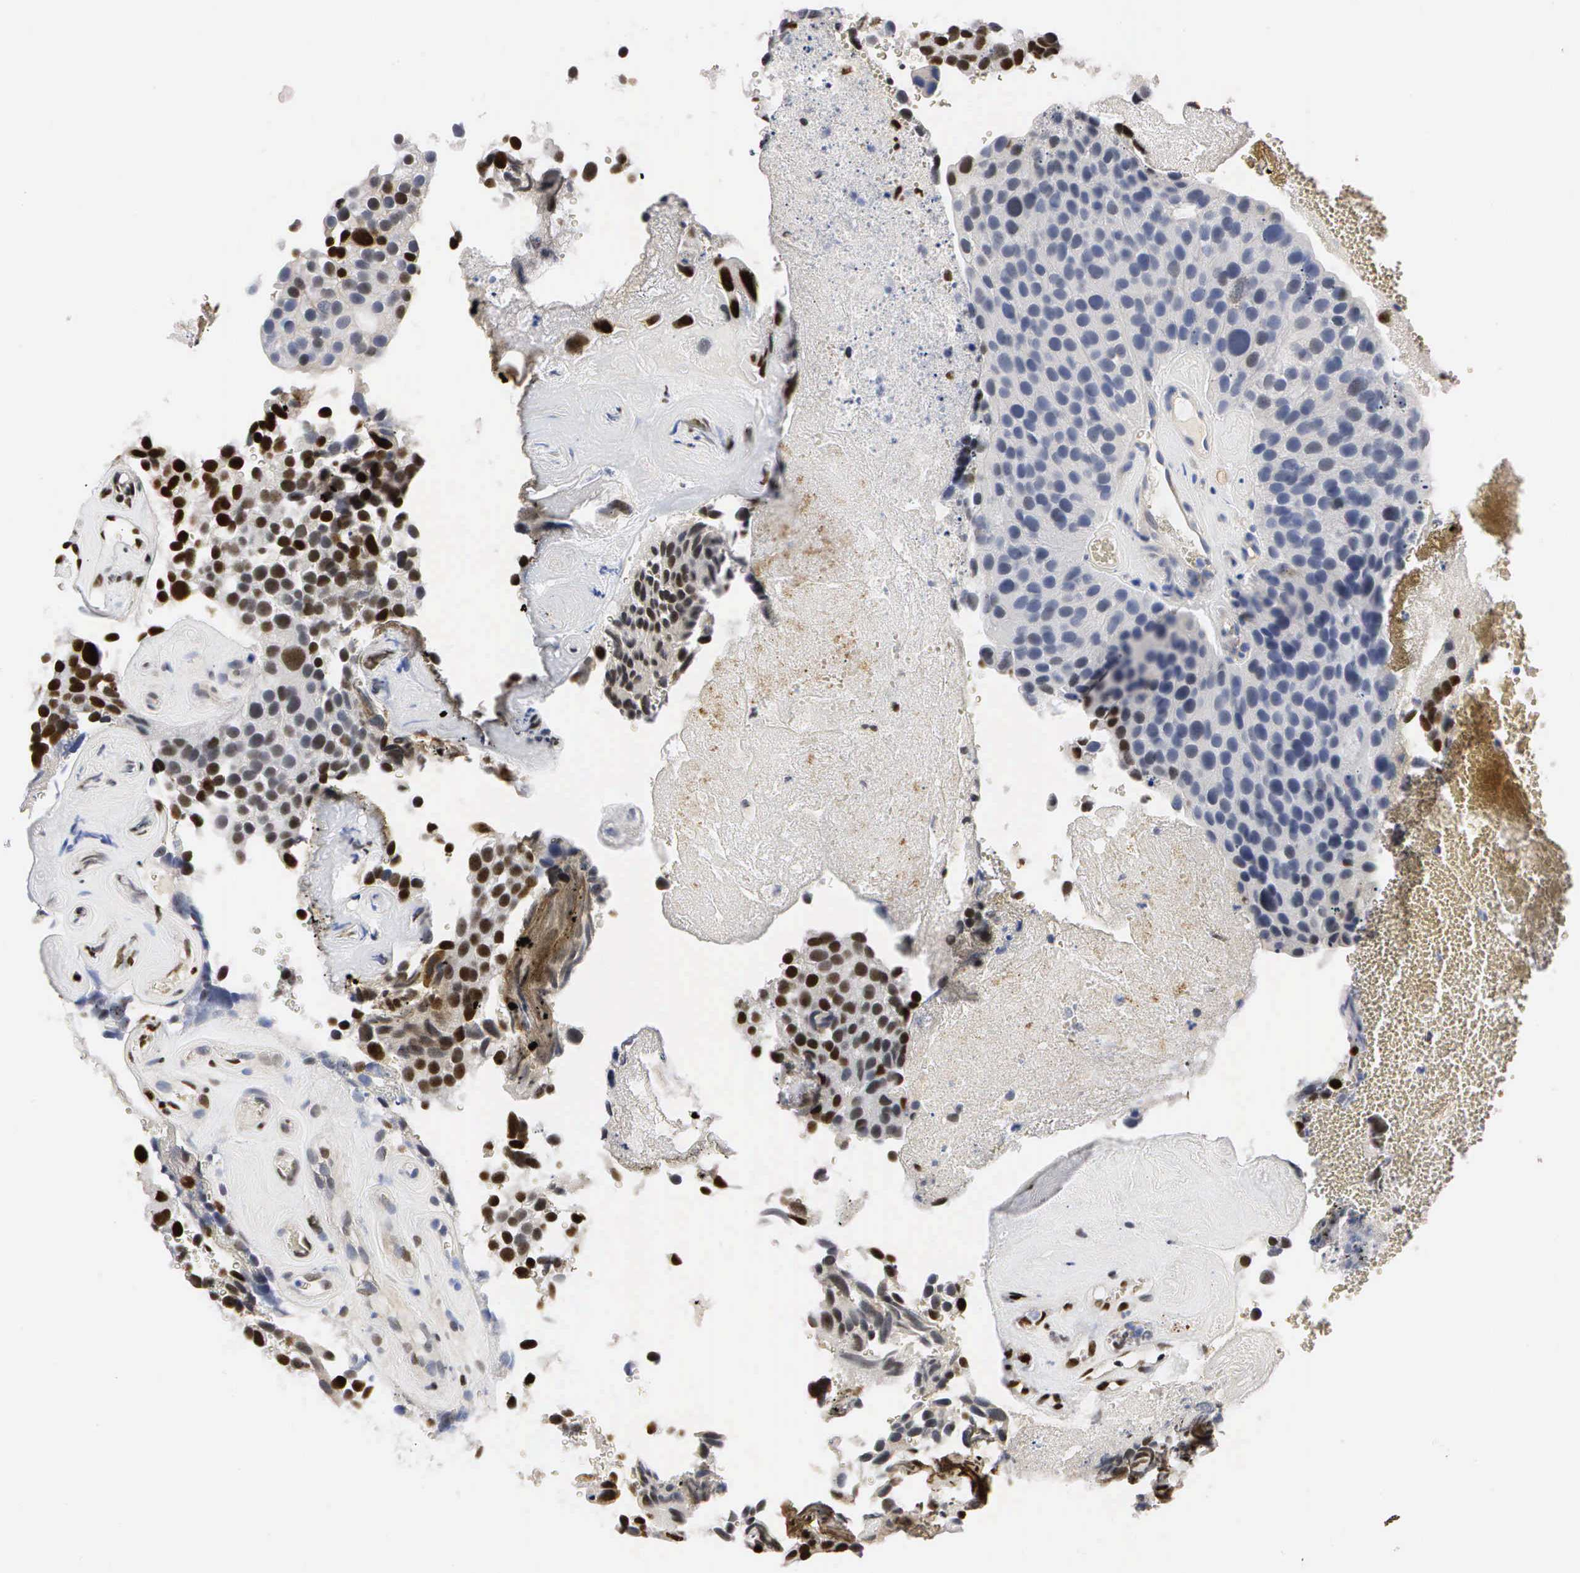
{"staining": {"intensity": "strong", "quantity": "25%-75%", "location": "nuclear"}, "tissue": "urothelial cancer", "cell_type": "Tumor cells", "image_type": "cancer", "snomed": [{"axis": "morphology", "description": "Urothelial carcinoma, High grade"}, {"axis": "topography", "description": "Urinary bladder"}], "caption": "Strong nuclear protein expression is identified in approximately 25%-75% of tumor cells in urothelial cancer.", "gene": "PGR", "patient": {"sex": "male", "age": 72}}